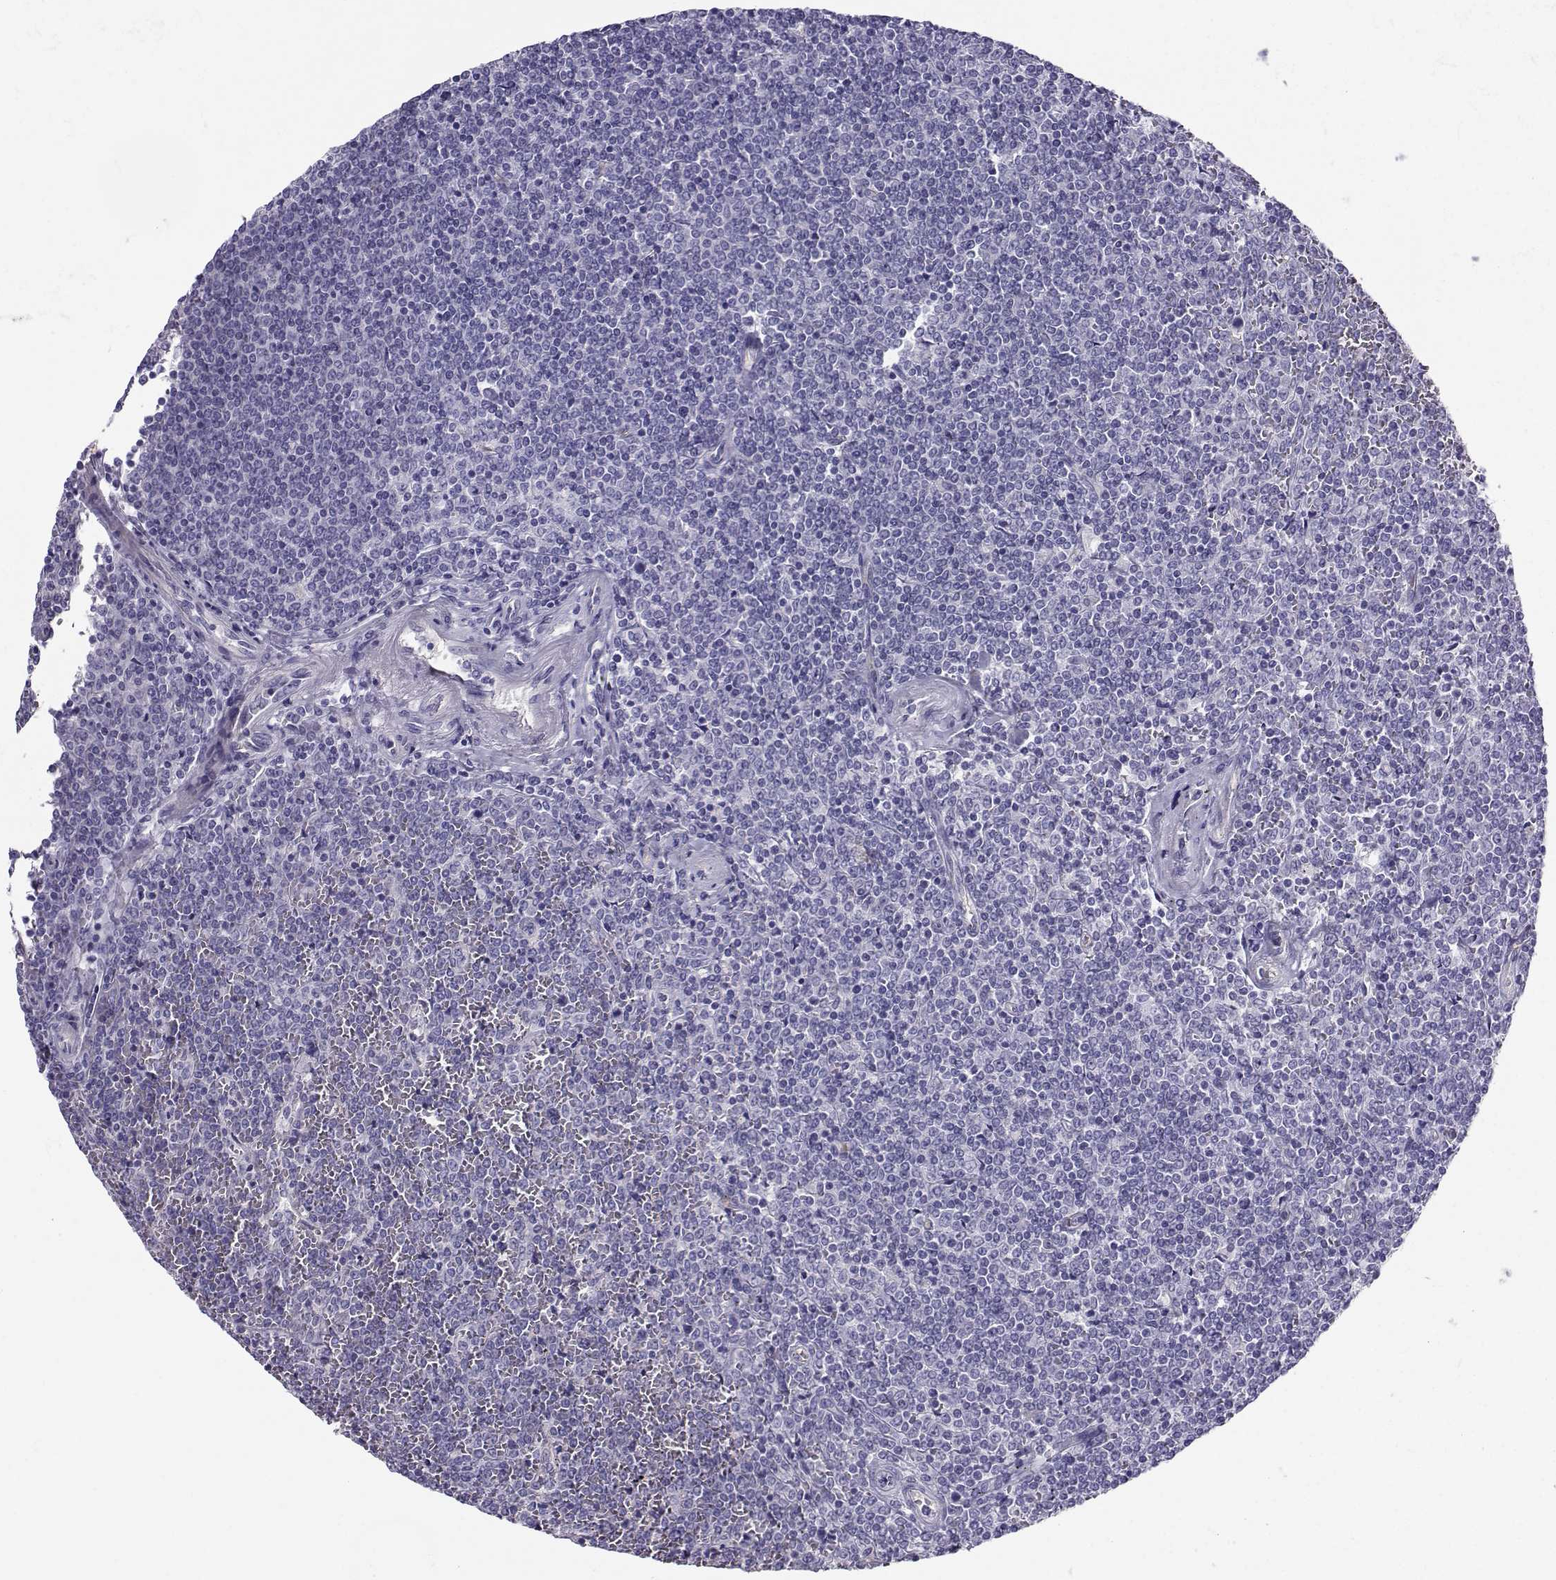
{"staining": {"intensity": "negative", "quantity": "none", "location": "none"}, "tissue": "lymphoma", "cell_type": "Tumor cells", "image_type": "cancer", "snomed": [{"axis": "morphology", "description": "Malignant lymphoma, non-Hodgkin's type, Low grade"}, {"axis": "topography", "description": "Spleen"}], "caption": "Lymphoma was stained to show a protein in brown. There is no significant positivity in tumor cells. The staining was performed using DAB (3,3'-diaminobenzidine) to visualize the protein expression in brown, while the nuclei were stained in blue with hematoxylin (Magnification: 20x).", "gene": "CLUL1", "patient": {"sex": "female", "age": 19}}